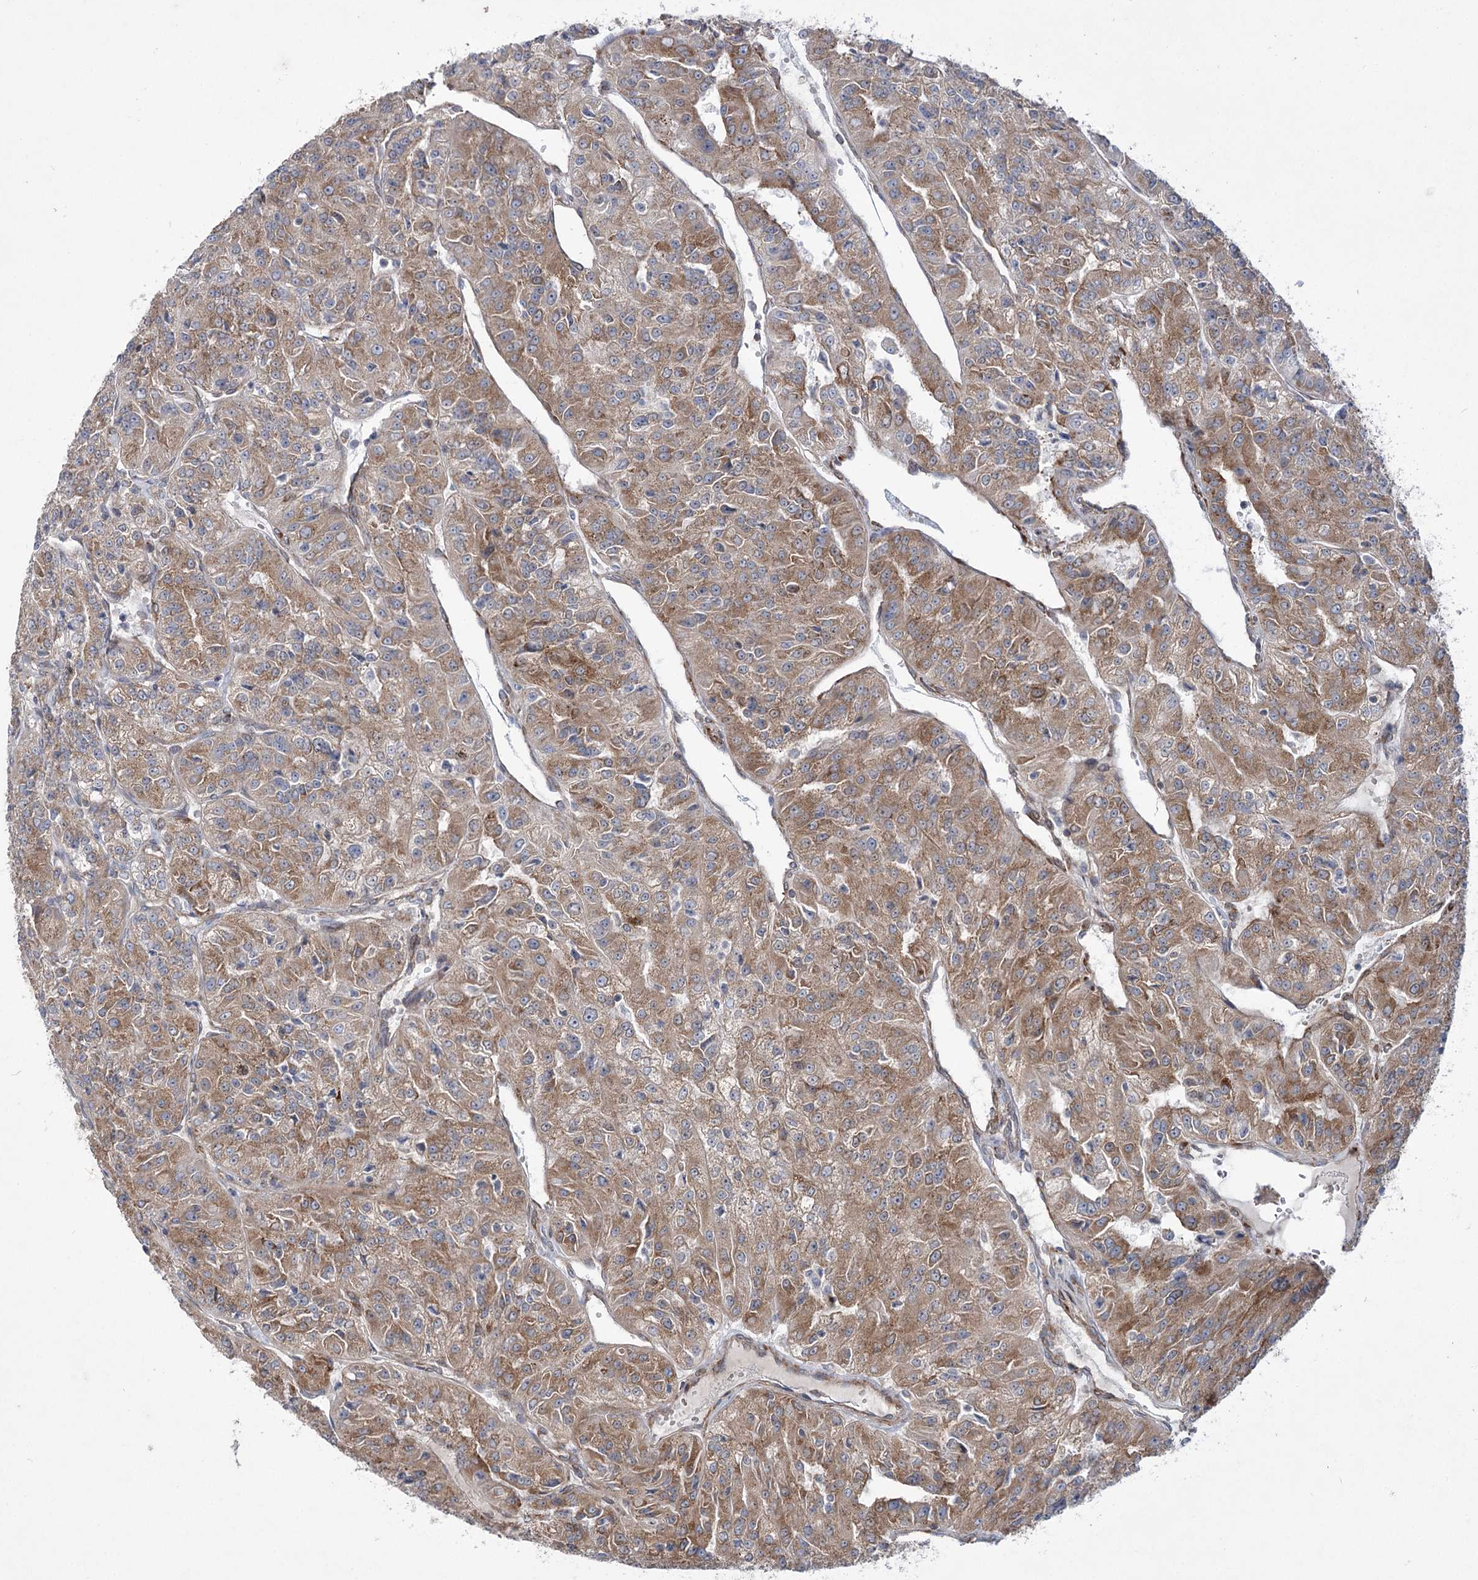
{"staining": {"intensity": "moderate", "quantity": ">75%", "location": "cytoplasmic/membranous"}, "tissue": "renal cancer", "cell_type": "Tumor cells", "image_type": "cancer", "snomed": [{"axis": "morphology", "description": "Adenocarcinoma, NOS"}, {"axis": "topography", "description": "Kidney"}], "caption": "Brown immunohistochemical staining in renal cancer (adenocarcinoma) reveals moderate cytoplasmic/membranous staining in approximately >75% of tumor cells.", "gene": "VWA2", "patient": {"sex": "female", "age": 63}}